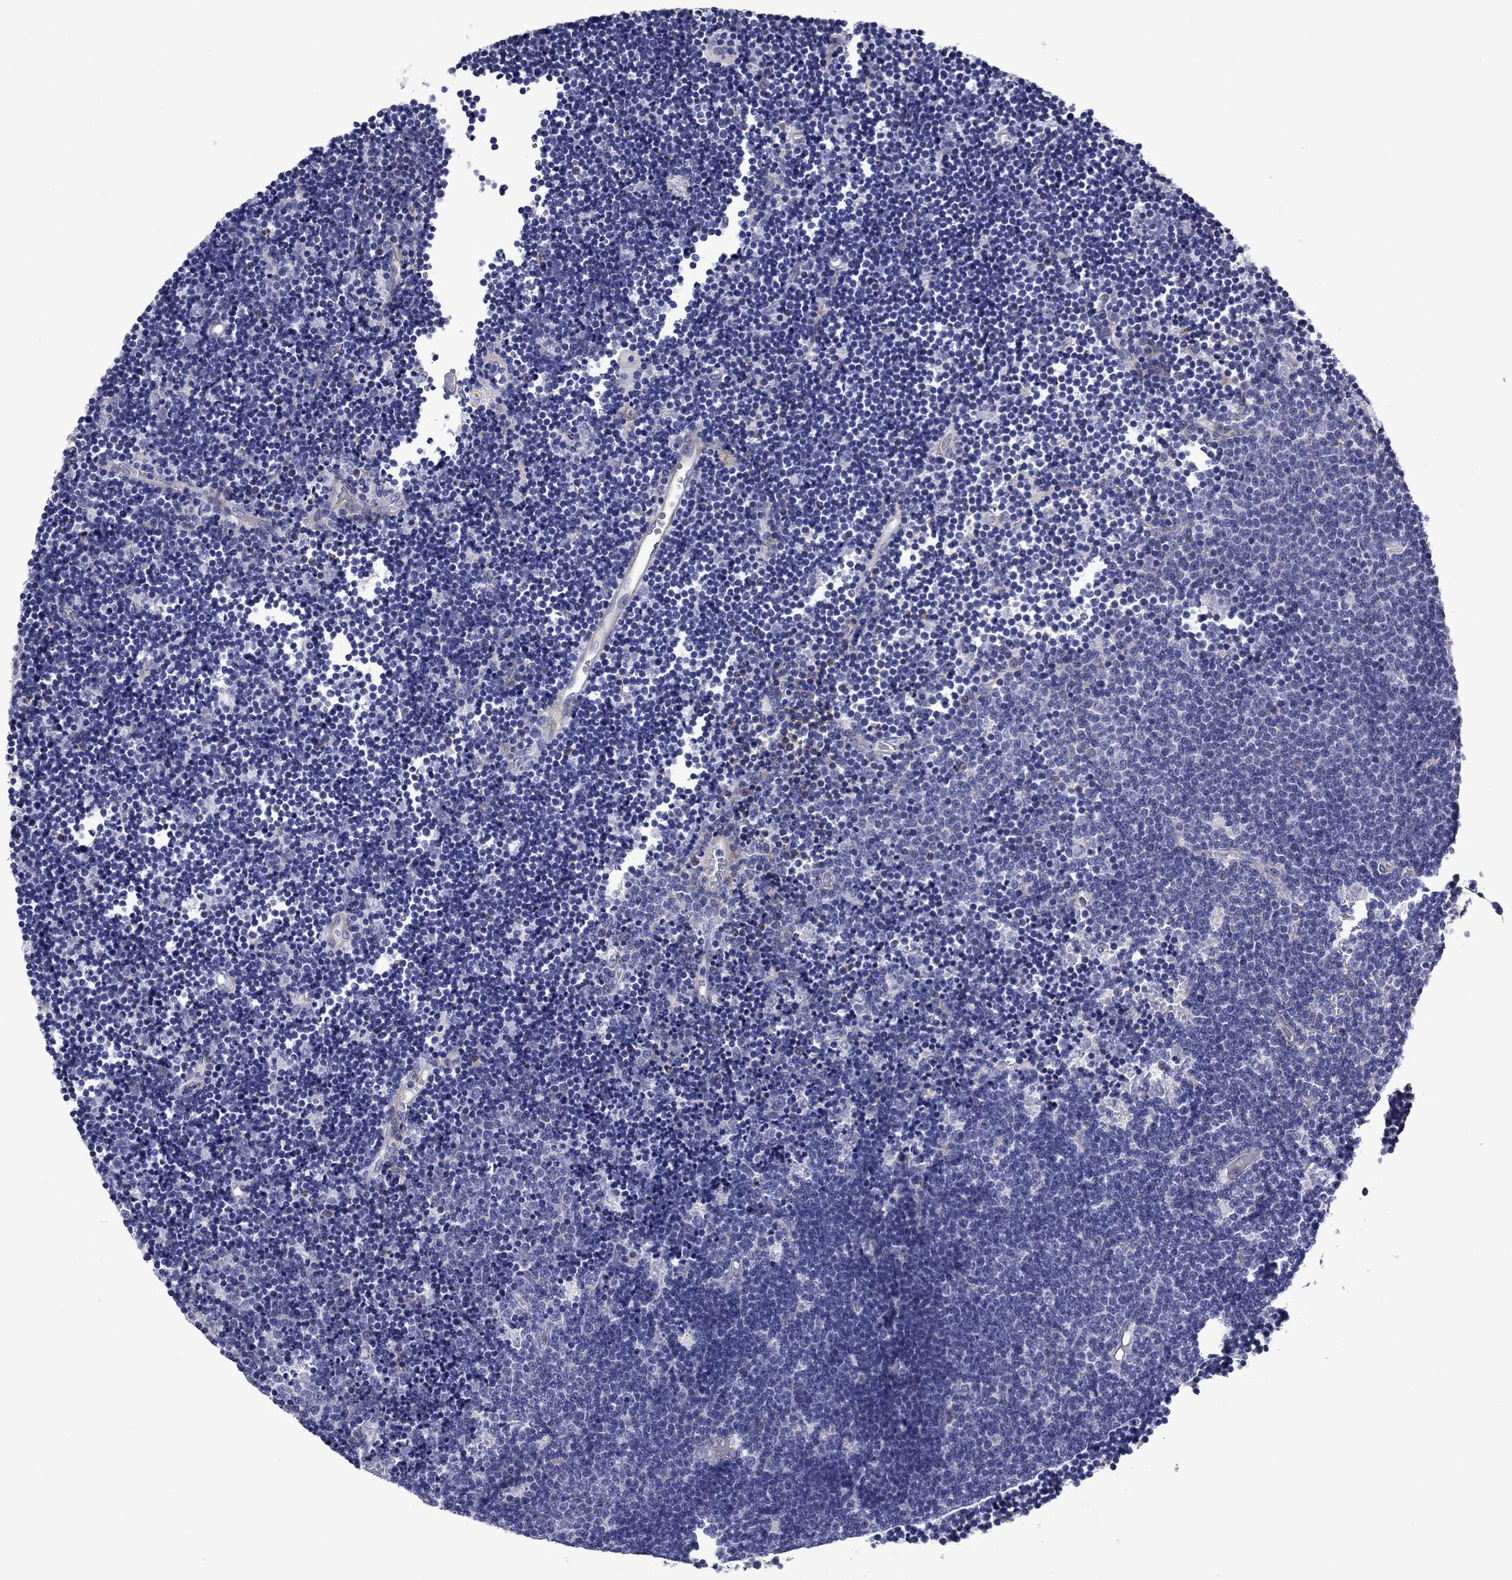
{"staining": {"intensity": "negative", "quantity": "none", "location": "none"}, "tissue": "lymphoma", "cell_type": "Tumor cells", "image_type": "cancer", "snomed": [{"axis": "morphology", "description": "Malignant lymphoma, non-Hodgkin's type, Low grade"}, {"axis": "topography", "description": "Brain"}], "caption": "A histopathology image of human lymphoma is negative for staining in tumor cells. (DAB (3,3'-diaminobenzidine) IHC with hematoxylin counter stain).", "gene": "HSPG2", "patient": {"sex": "female", "age": 66}}